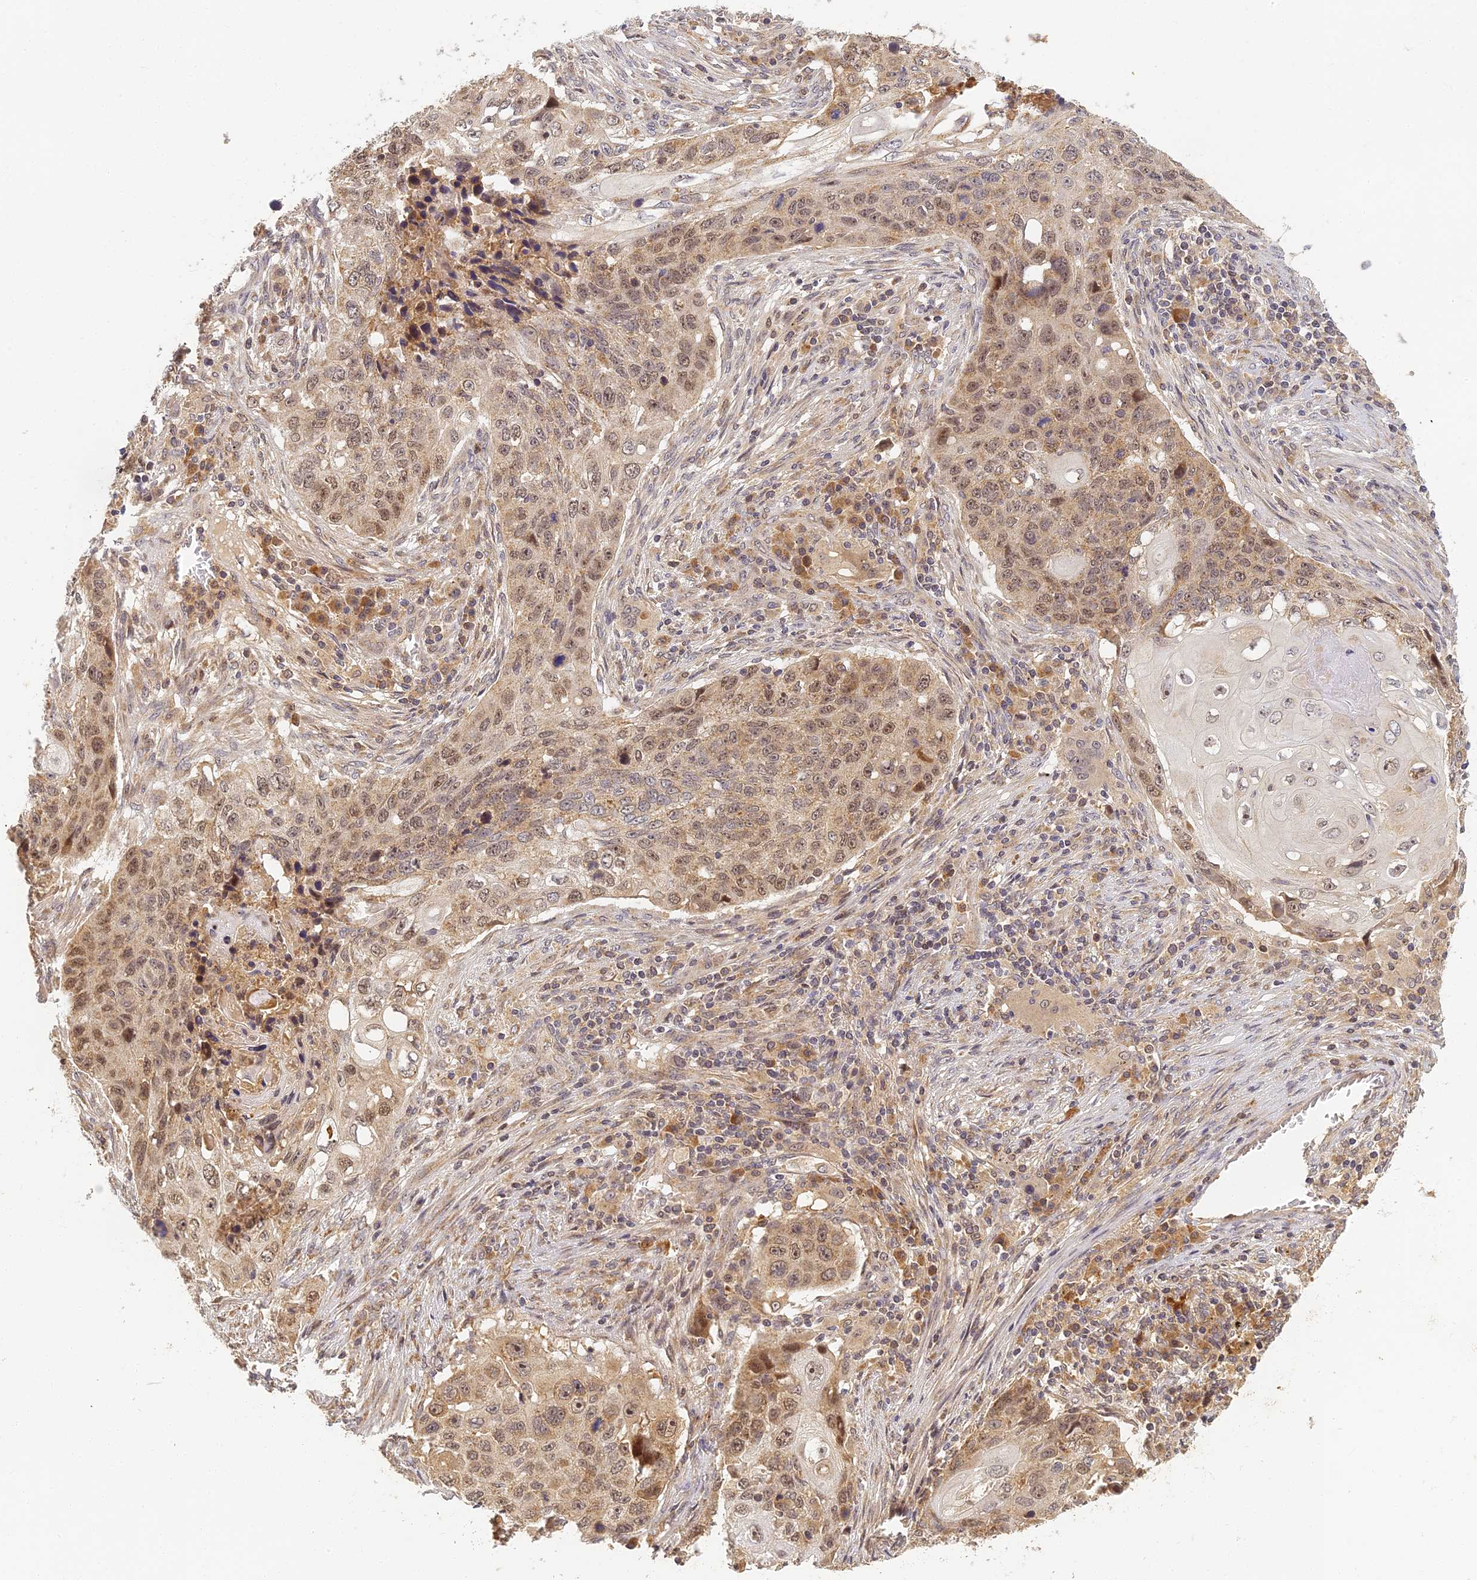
{"staining": {"intensity": "moderate", "quantity": ">75%", "location": "cytoplasmic/membranous"}, "tissue": "lung cancer", "cell_type": "Tumor cells", "image_type": "cancer", "snomed": [{"axis": "morphology", "description": "Squamous cell carcinoma, NOS"}, {"axis": "topography", "description": "Lung"}], "caption": "The image exhibits staining of lung cancer (squamous cell carcinoma), revealing moderate cytoplasmic/membranous protein staining (brown color) within tumor cells.", "gene": "RGL3", "patient": {"sex": "female", "age": 63}}